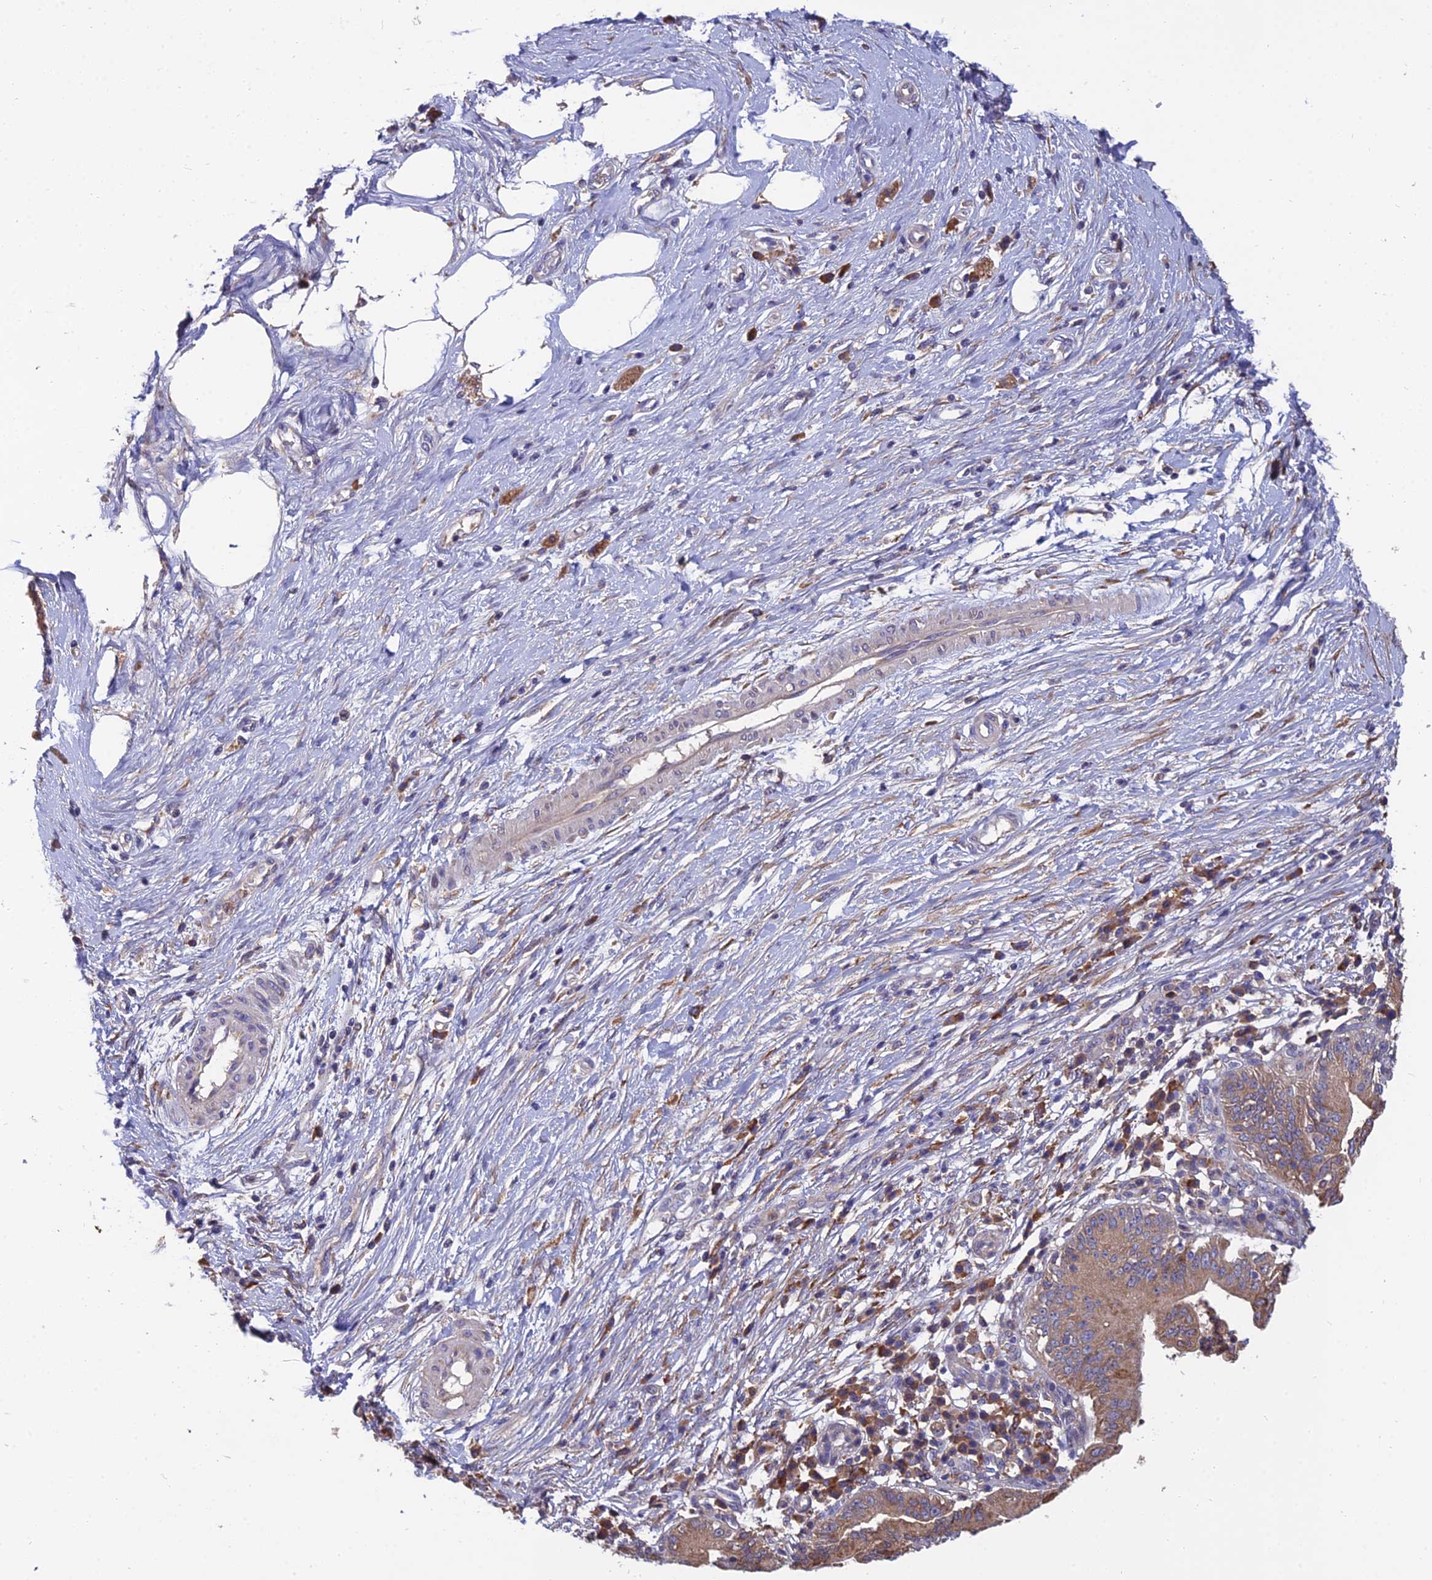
{"staining": {"intensity": "moderate", "quantity": ">75%", "location": "cytoplasmic/membranous"}, "tissue": "pancreatic cancer", "cell_type": "Tumor cells", "image_type": "cancer", "snomed": [{"axis": "morphology", "description": "Adenocarcinoma, NOS"}, {"axis": "topography", "description": "Pancreas"}], "caption": "Immunohistochemistry histopathology image of pancreatic cancer (adenocarcinoma) stained for a protein (brown), which demonstrates medium levels of moderate cytoplasmic/membranous positivity in about >75% of tumor cells.", "gene": "UMAD1", "patient": {"sex": "male", "age": 68}}